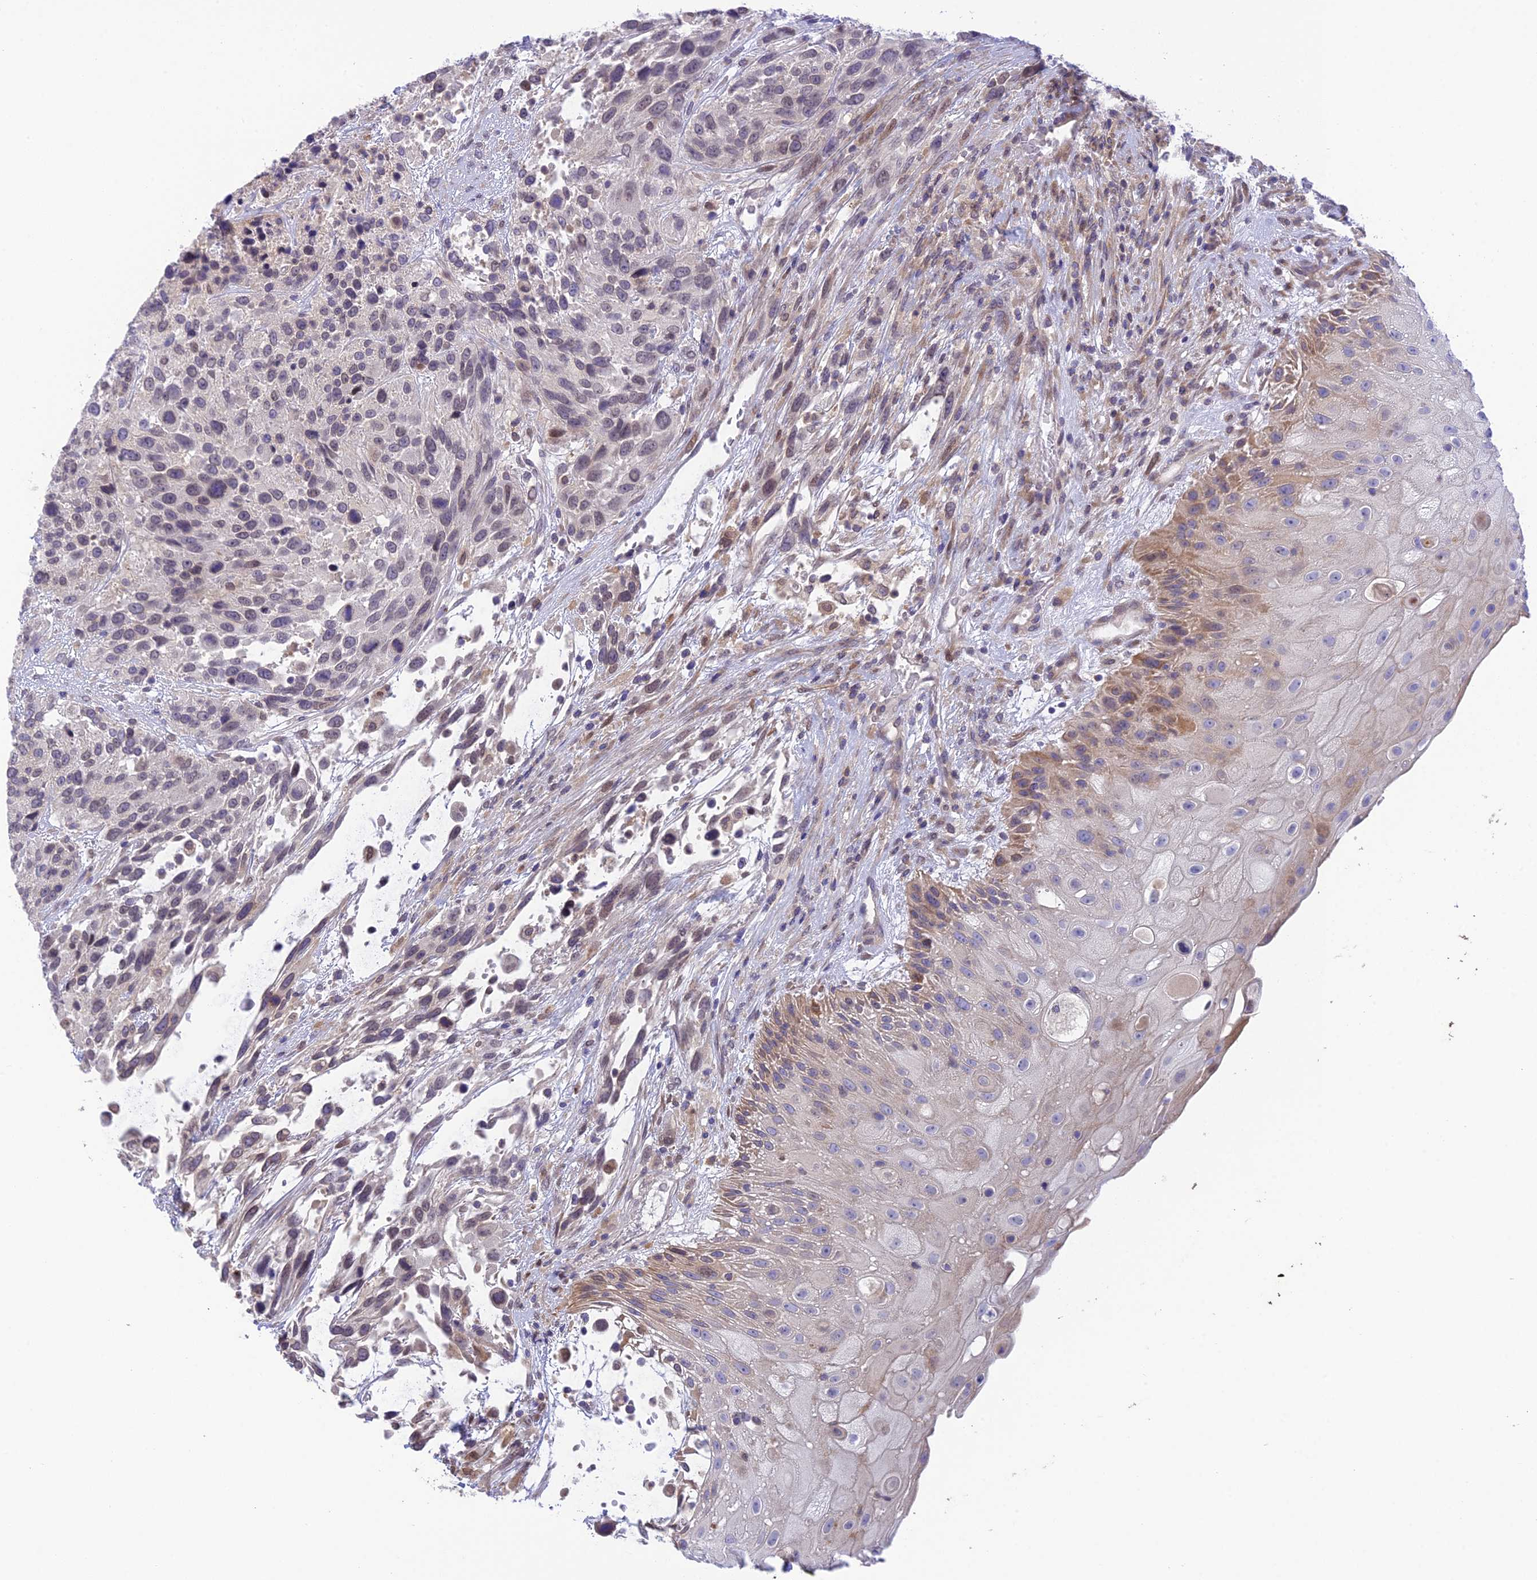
{"staining": {"intensity": "weak", "quantity": "25%-75%", "location": "cytoplasmic/membranous,nuclear"}, "tissue": "urothelial cancer", "cell_type": "Tumor cells", "image_type": "cancer", "snomed": [{"axis": "morphology", "description": "Urothelial carcinoma, High grade"}, {"axis": "topography", "description": "Urinary bladder"}], "caption": "Brown immunohistochemical staining in human urothelial cancer exhibits weak cytoplasmic/membranous and nuclear positivity in approximately 25%-75% of tumor cells. The staining is performed using DAB brown chromogen to label protein expression. The nuclei are counter-stained blue using hematoxylin.", "gene": "BMT2", "patient": {"sex": "female", "age": 70}}